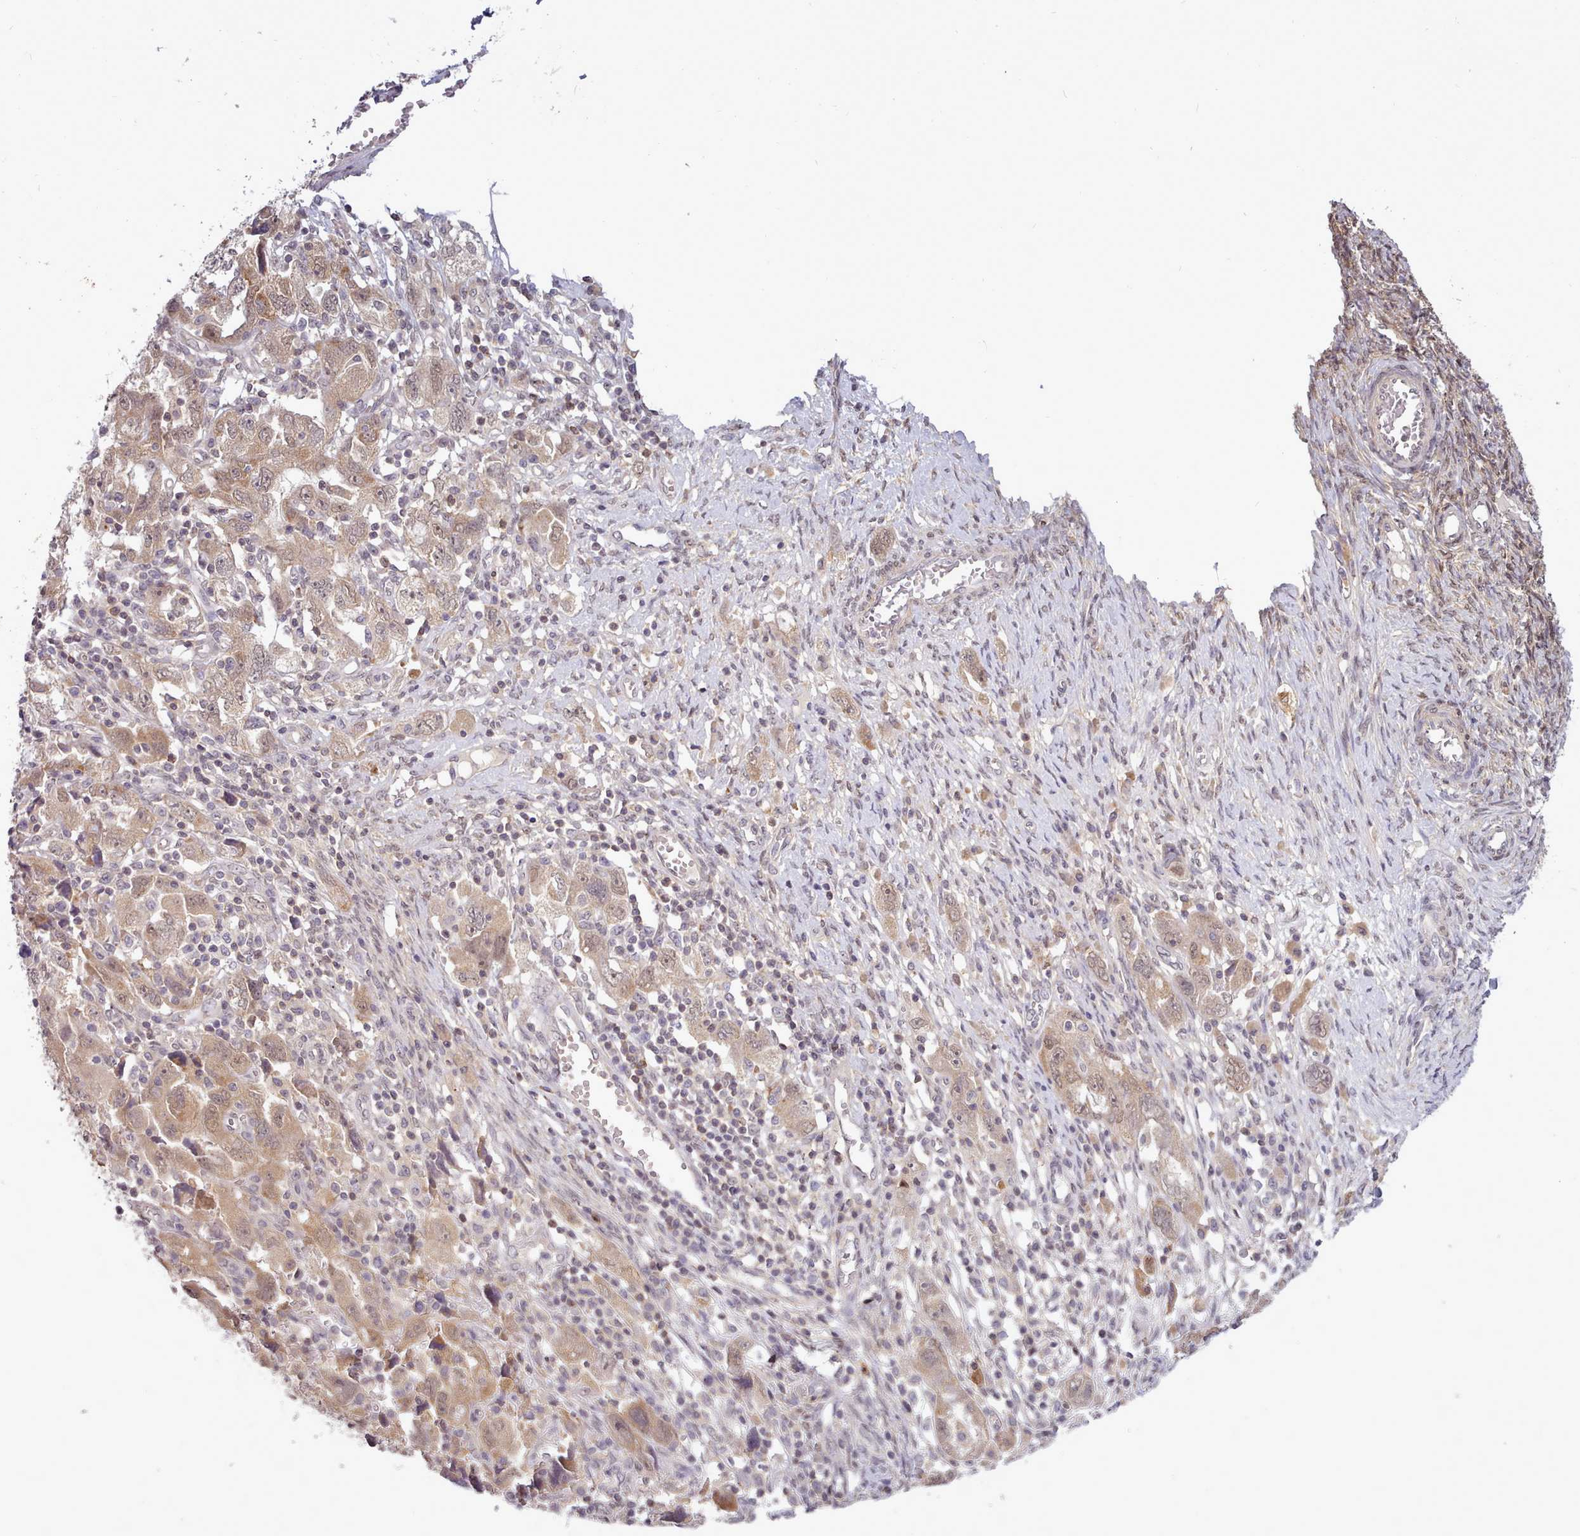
{"staining": {"intensity": "moderate", "quantity": ">75%", "location": "cytoplasmic/membranous,nuclear"}, "tissue": "ovarian cancer", "cell_type": "Tumor cells", "image_type": "cancer", "snomed": [{"axis": "morphology", "description": "Carcinoma, NOS"}, {"axis": "morphology", "description": "Cystadenocarcinoma, serous, NOS"}, {"axis": "topography", "description": "Ovary"}], "caption": "Moderate cytoplasmic/membranous and nuclear positivity for a protein is appreciated in about >75% of tumor cells of carcinoma (ovarian) using IHC.", "gene": "ARL17A", "patient": {"sex": "female", "age": 69}}